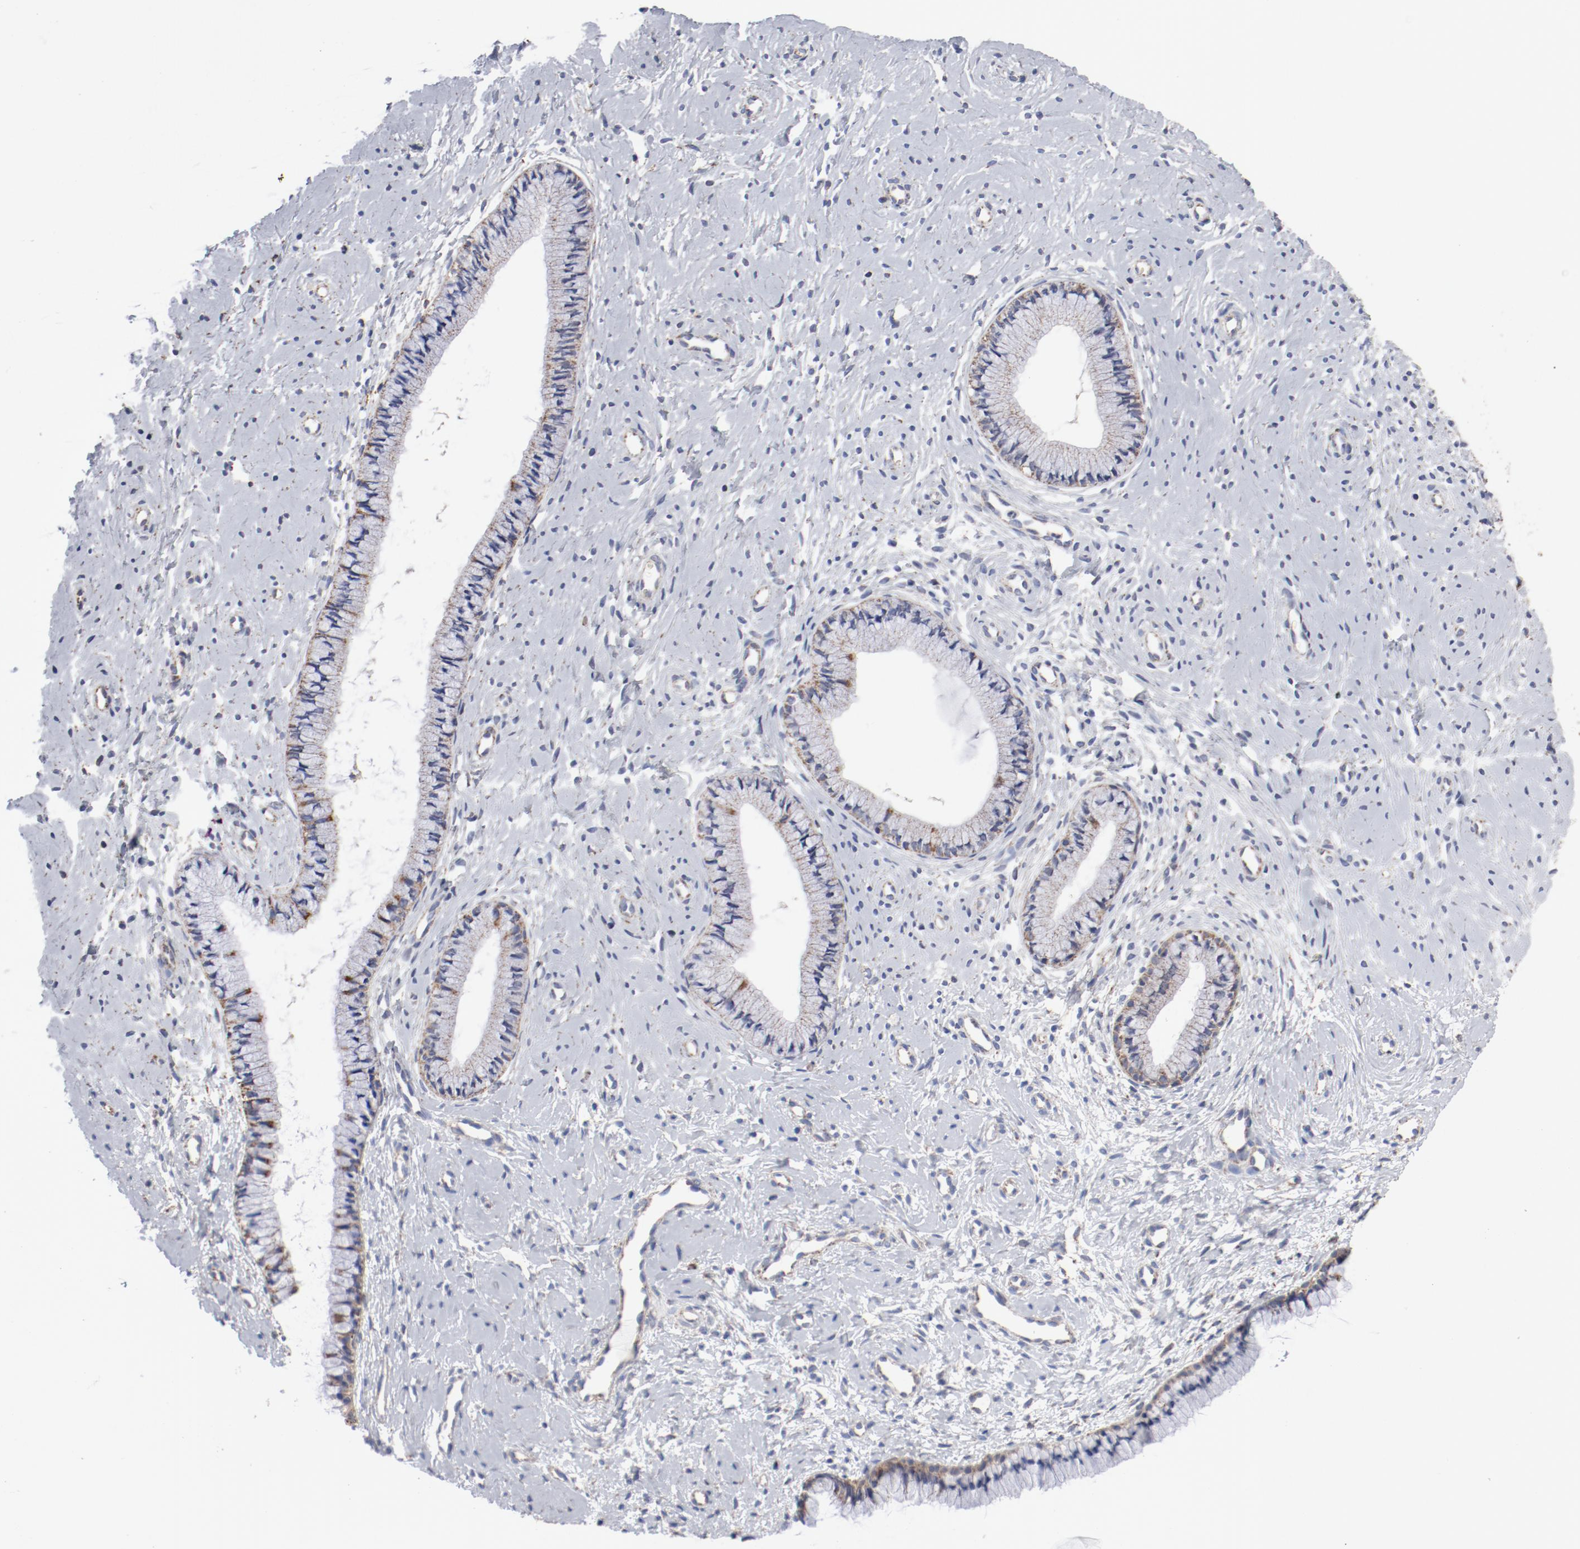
{"staining": {"intensity": "weak", "quantity": ">75%", "location": "cytoplasmic/membranous"}, "tissue": "cervix", "cell_type": "Glandular cells", "image_type": "normal", "snomed": [{"axis": "morphology", "description": "Normal tissue, NOS"}, {"axis": "topography", "description": "Cervix"}], "caption": "Cervix stained for a protein (brown) shows weak cytoplasmic/membranous positive positivity in about >75% of glandular cells.", "gene": "NDUFV2", "patient": {"sex": "female", "age": 46}}